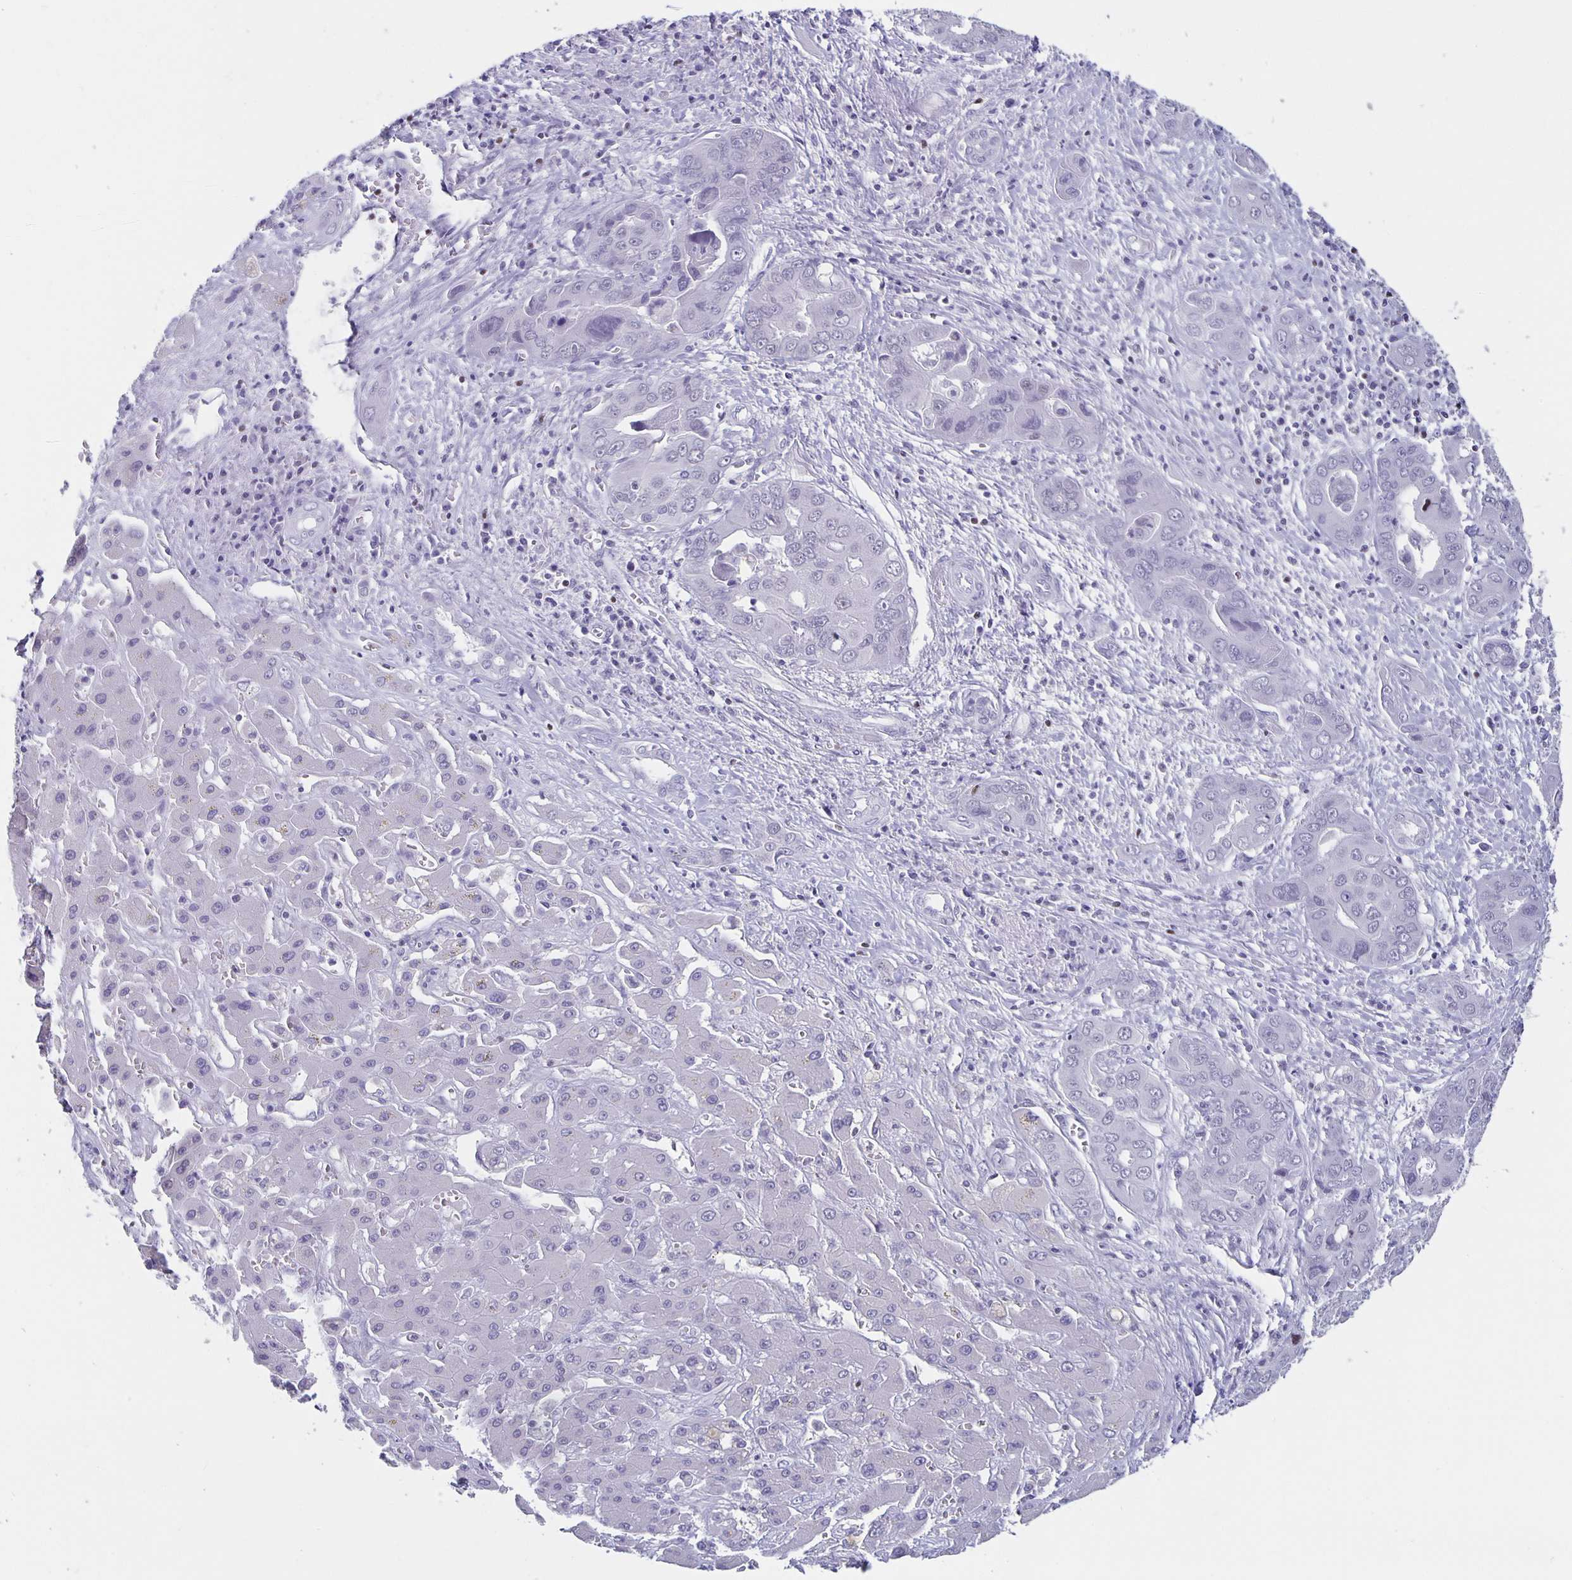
{"staining": {"intensity": "negative", "quantity": "none", "location": "none"}, "tissue": "liver cancer", "cell_type": "Tumor cells", "image_type": "cancer", "snomed": [{"axis": "morphology", "description": "Cholangiocarcinoma"}, {"axis": "topography", "description": "Liver"}], "caption": "DAB (3,3'-diaminobenzidine) immunohistochemical staining of human liver cancer (cholangiocarcinoma) shows no significant staining in tumor cells.", "gene": "SATB2", "patient": {"sex": "male", "age": 67}}